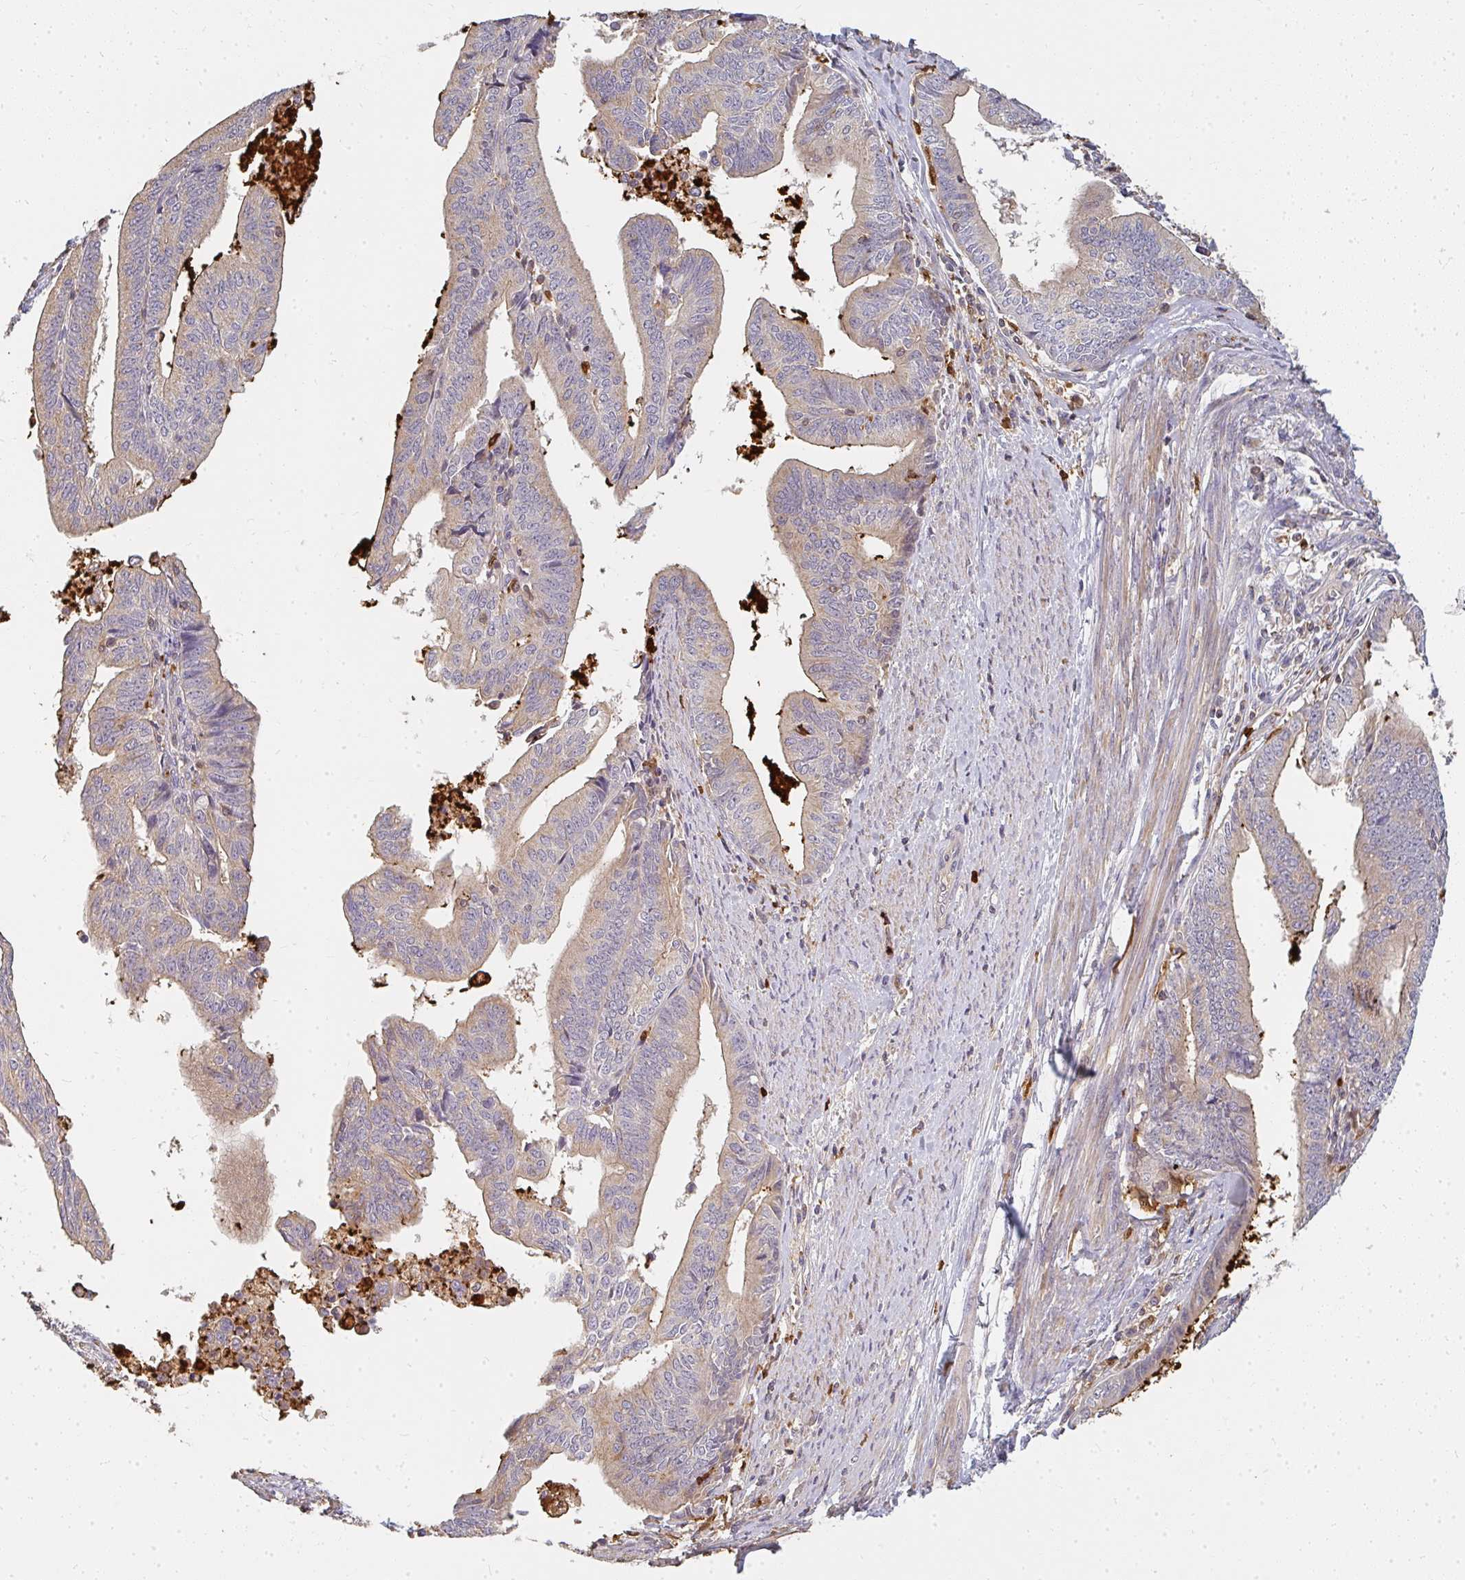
{"staining": {"intensity": "weak", "quantity": "25%-75%", "location": "cytoplasmic/membranous"}, "tissue": "endometrial cancer", "cell_type": "Tumor cells", "image_type": "cancer", "snomed": [{"axis": "morphology", "description": "Adenocarcinoma, NOS"}, {"axis": "topography", "description": "Endometrium"}], "caption": "Tumor cells display low levels of weak cytoplasmic/membranous staining in approximately 25%-75% of cells in human adenocarcinoma (endometrial).", "gene": "CNTRL", "patient": {"sex": "female", "age": 65}}